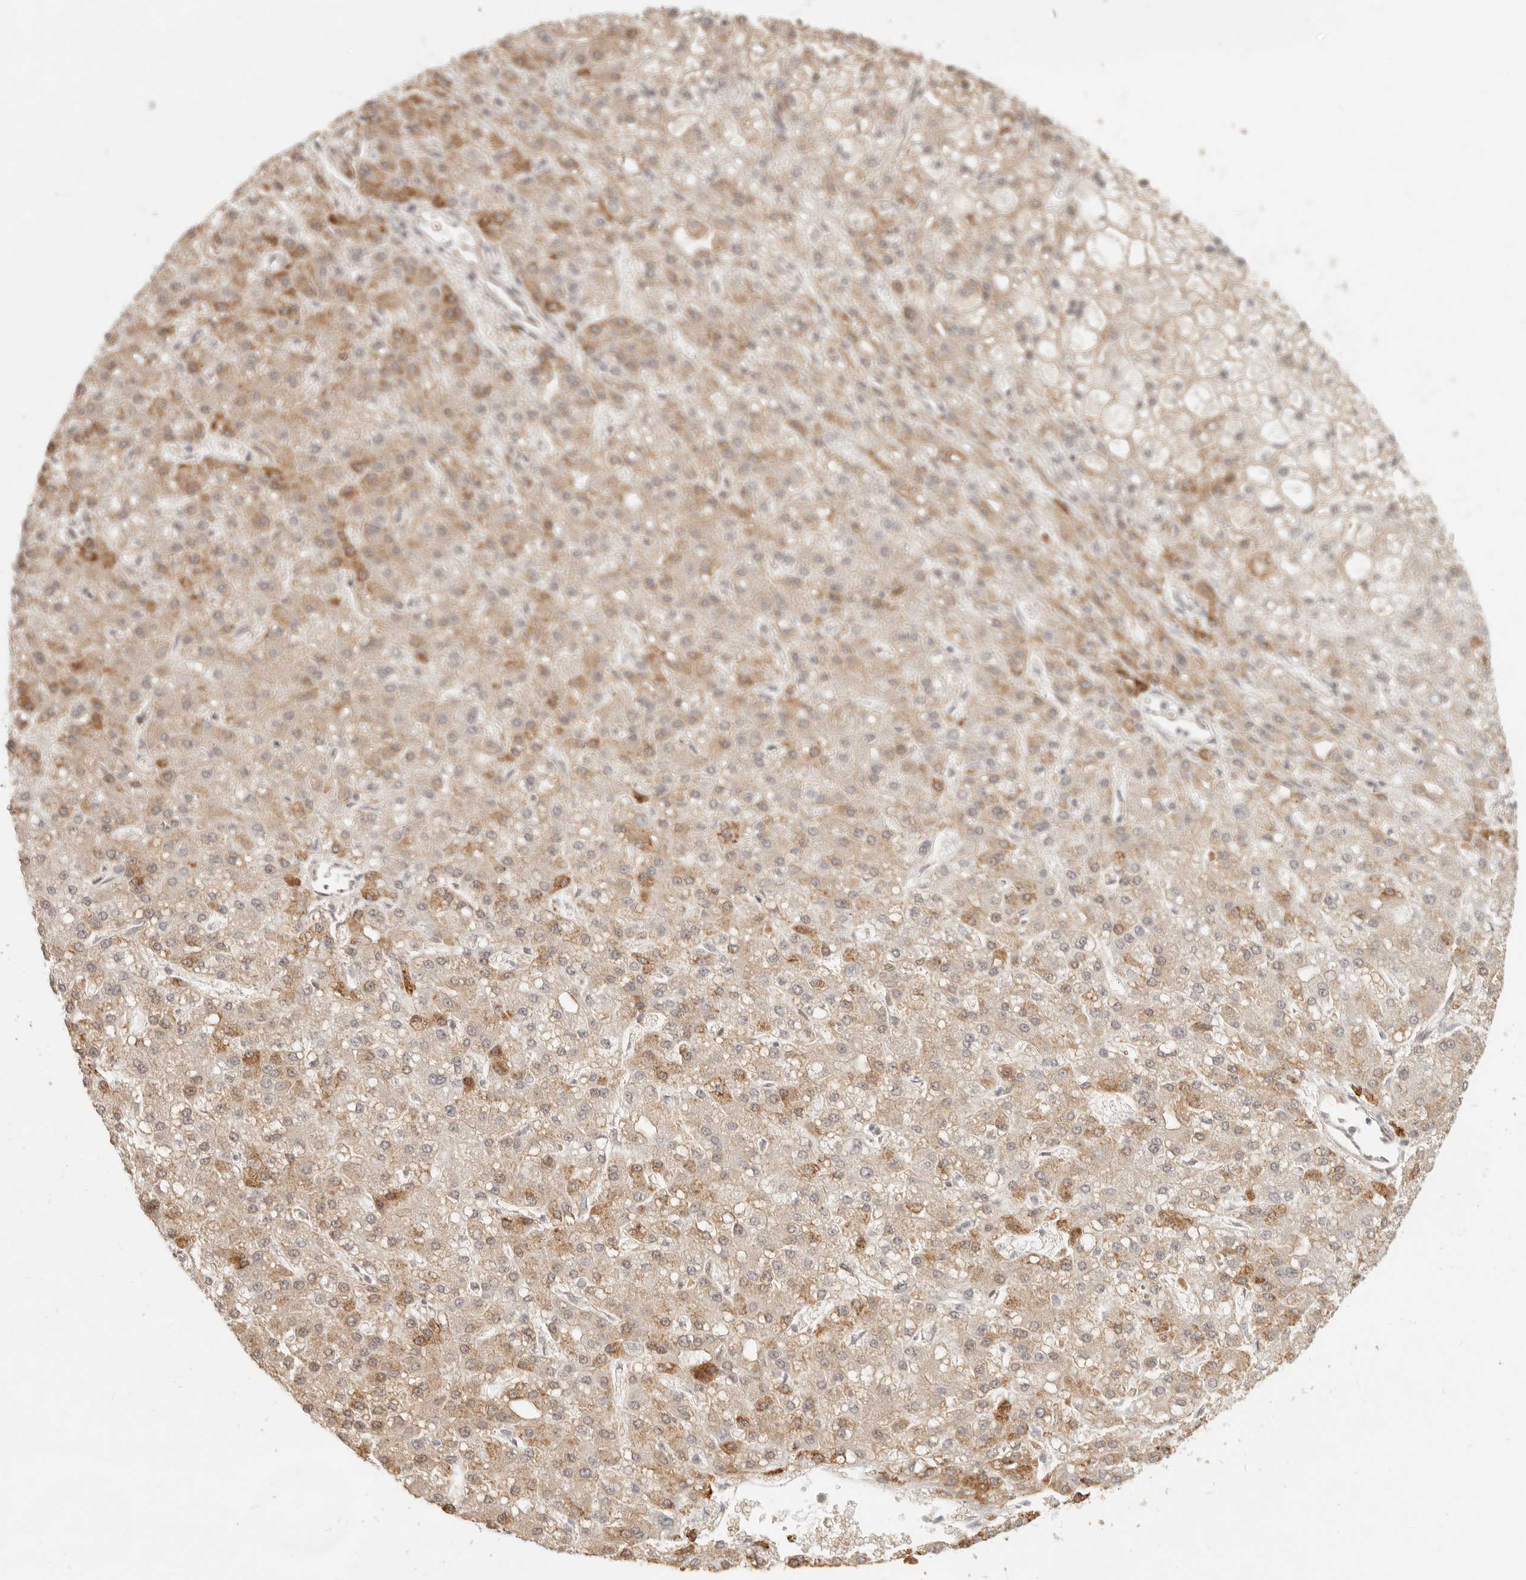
{"staining": {"intensity": "moderate", "quantity": "<25%", "location": "cytoplasmic/membranous"}, "tissue": "liver cancer", "cell_type": "Tumor cells", "image_type": "cancer", "snomed": [{"axis": "morphology", "description": "Carcinoma, Hepatocellular, NOS"}, {"axis": "topography", "description": "Liver"}], "caption": "A micrograph of liver cancer (hepatocellular carcinoma) stained for a protein reveals moderate cytoplasmic/membranous brown staining in tumor cells.", "gene": "TUFT1", "patient": {"sex": "male", "age": 67}}